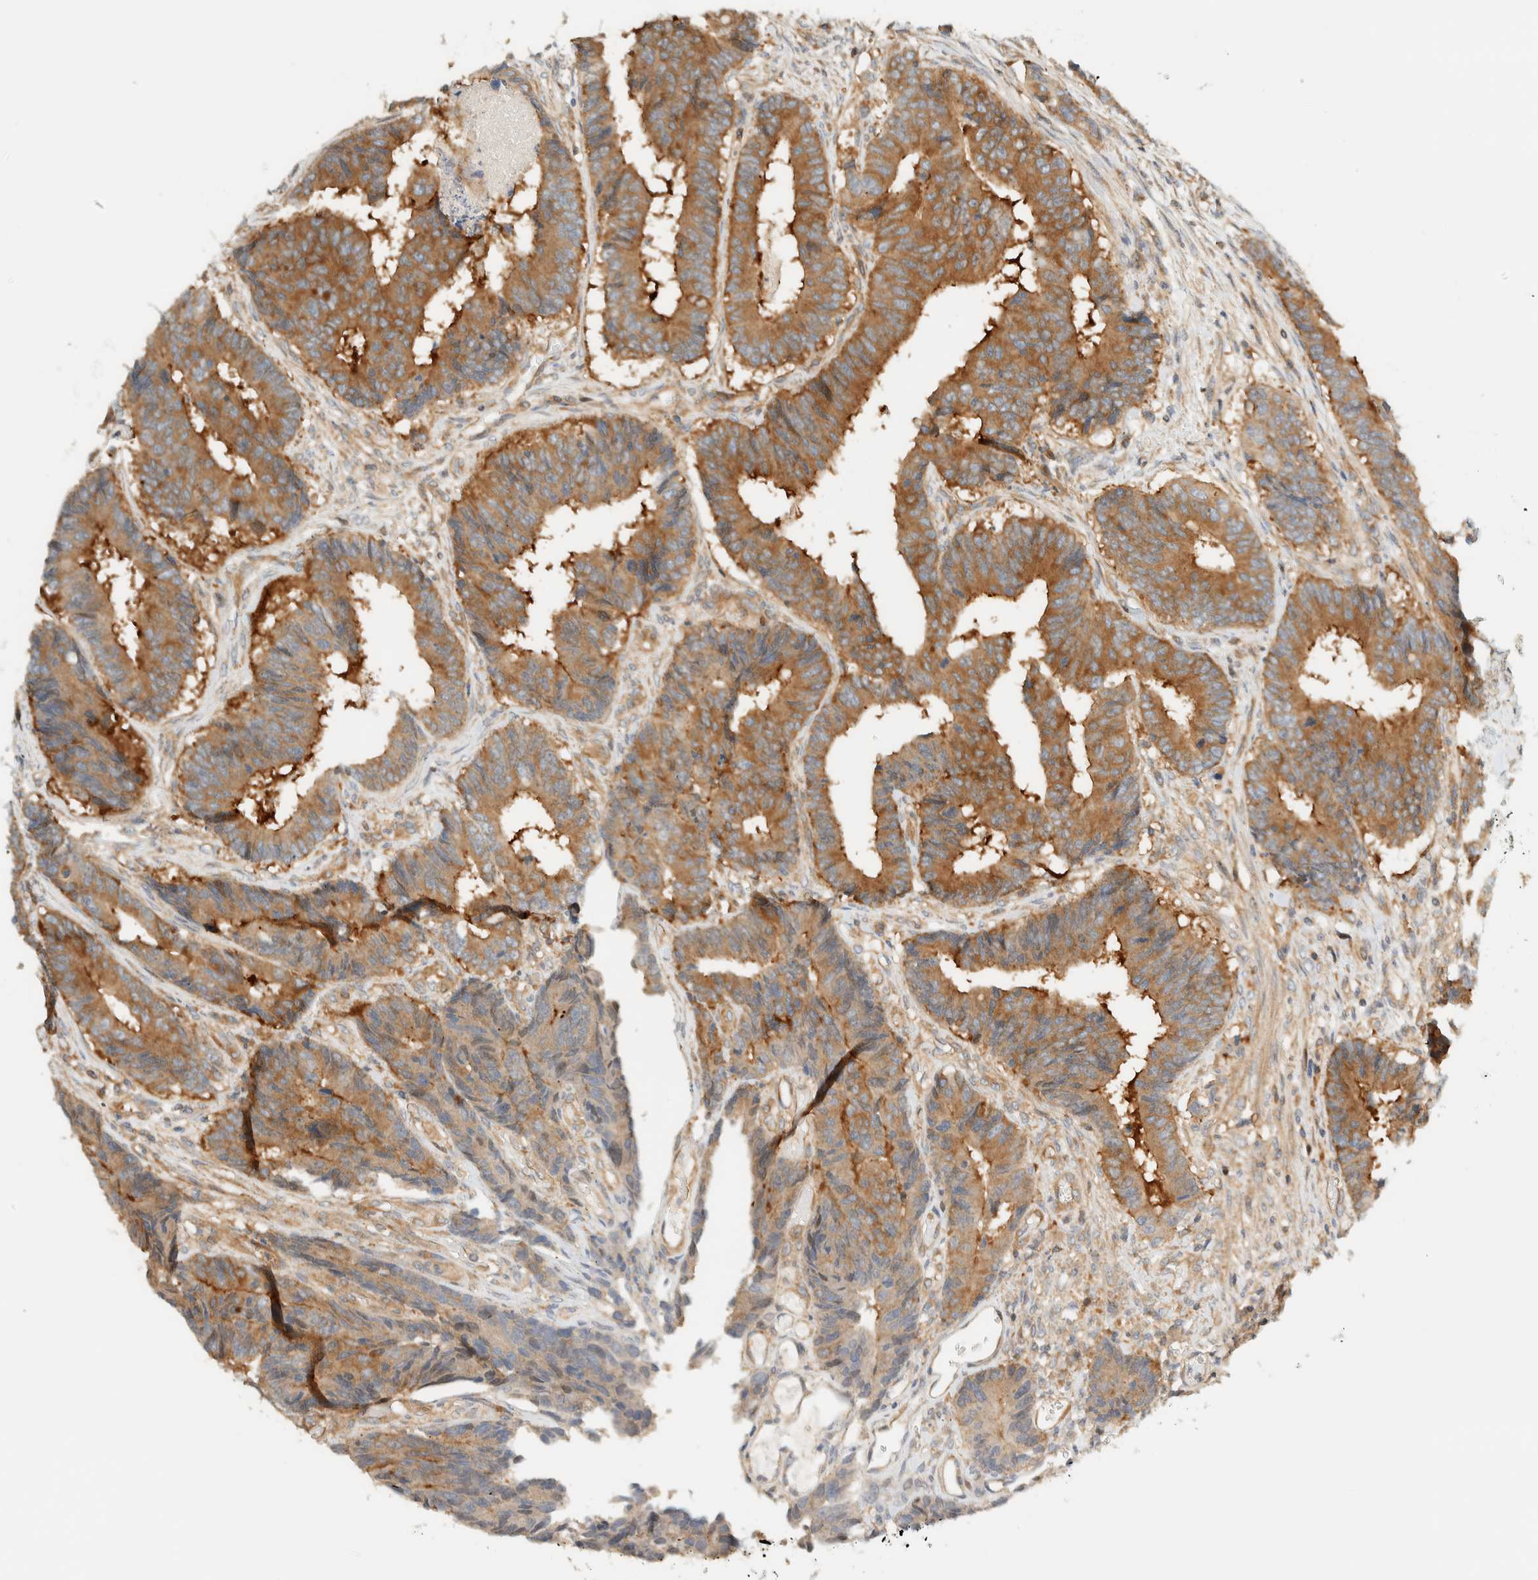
{"staining": {"intensity": "moderate", "quantity": ">75%", "location": "cytoplasmic/membranous"}, "tissue": "colorectal cancer", "cell_type": "Tumor cells", "image_type": "cancer", "snomed": [{"axis": "morphology", "description": "Adenocarcinoma, NOS"}, {"axis": "topography", "description": "Rectum"}], "caption": "Brown immunohistochemical staining in colorectal adenocarcinoma displays moderate cytoplasmic/membranous staining in about >75% of tumor cells.", "gene": "ARFGEF1", "patient": {"sex": "male", "age": 84}}